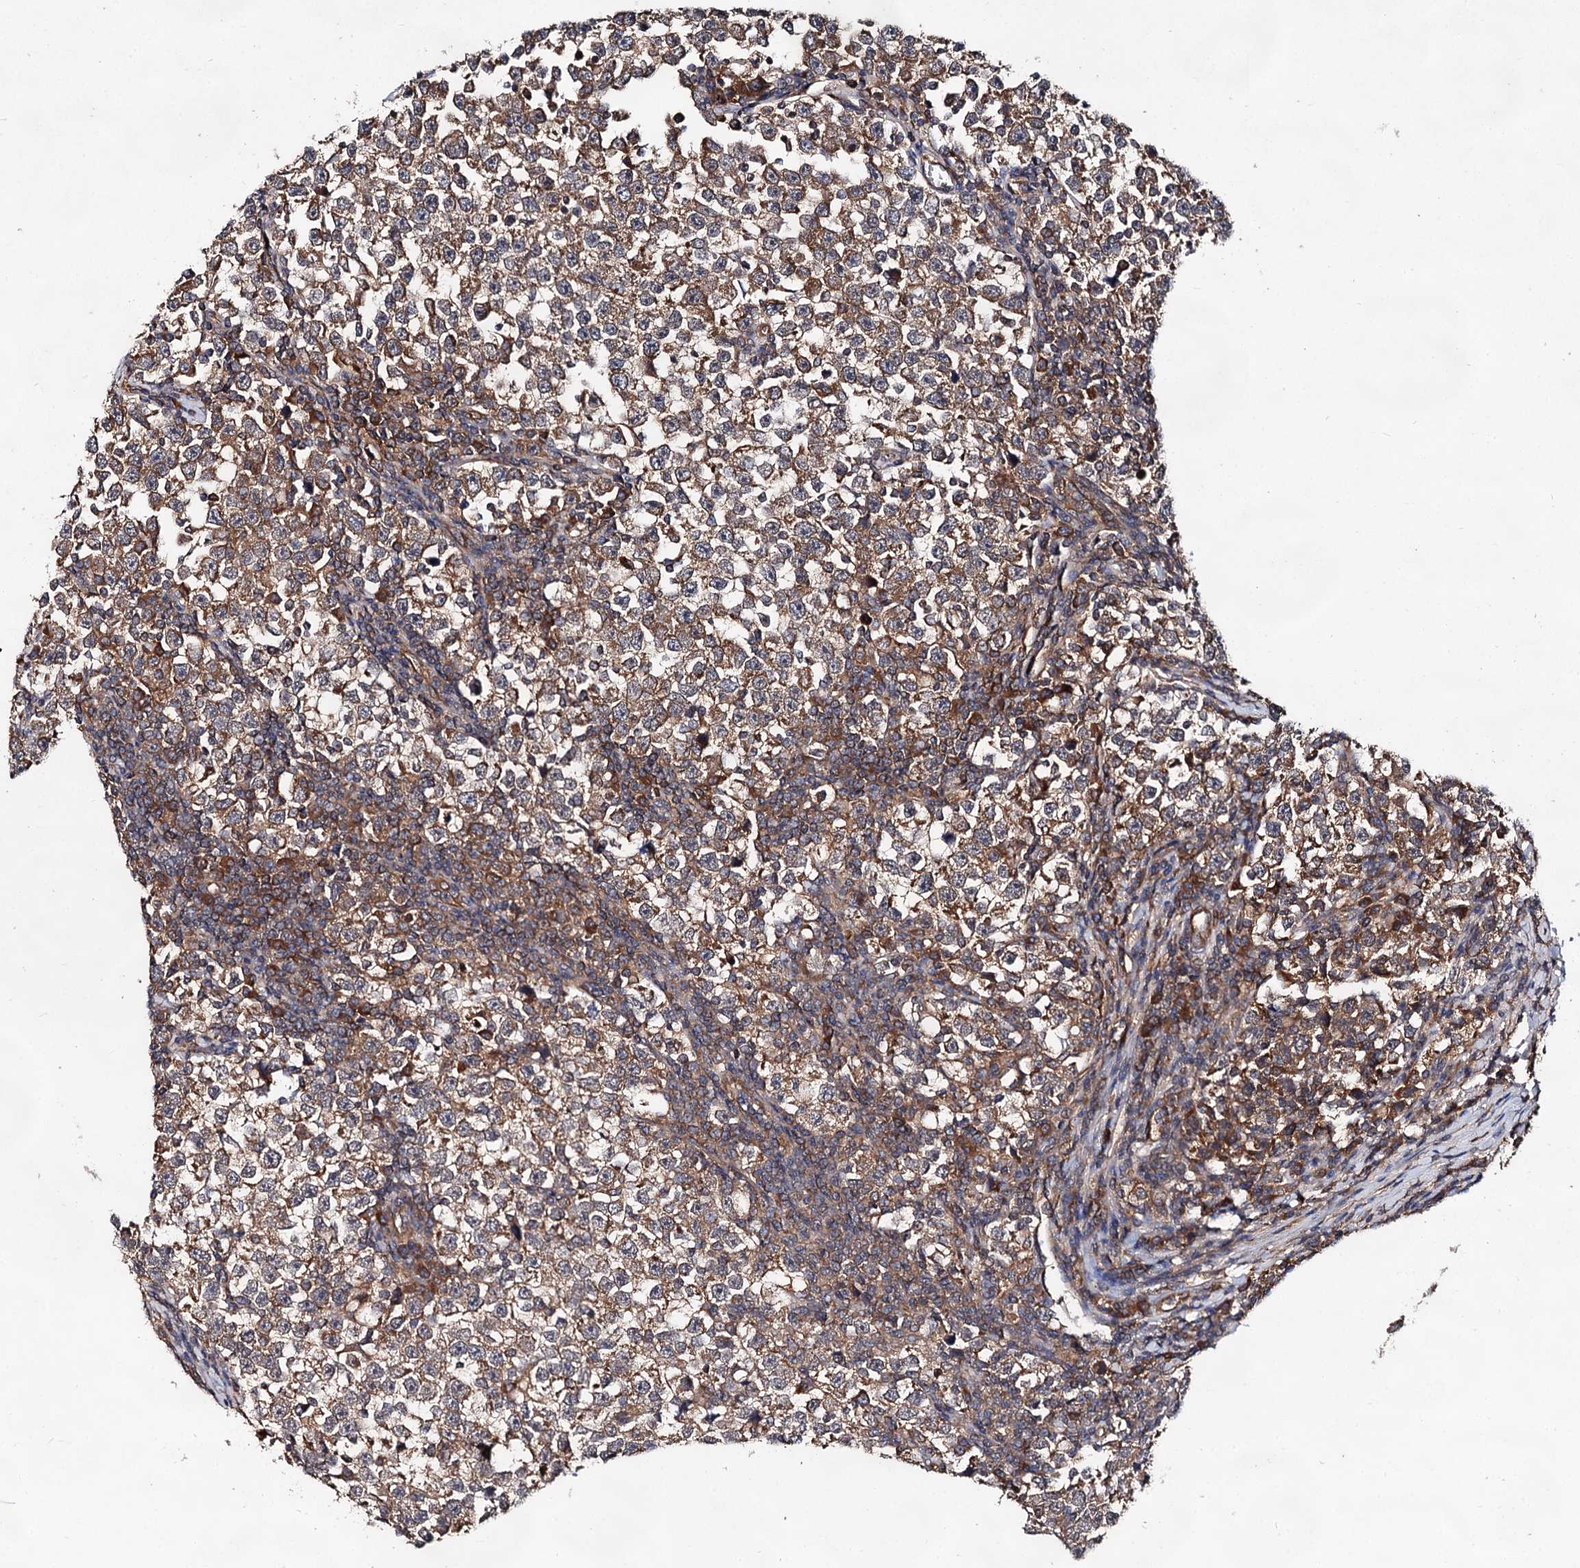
{"staining": {"intensity": "moderate", "quantity": ">75%", "location": "cytoplasmic/membranous"}, "tissue": "testis cancer", "cell_type": "Tumor cells", "image_type": "cancer", "snomed": [{"axis": "morphology", "description": "Normal tissue, NOS"}, {"axis": "morphology", "description": "Seminoma, NOS"}, {"axis": "topography", "description": "Testis"}], "caption": "Immunohistochemistry image of human testis cancer (seminoma) stained for a protein (brown), which shows medium levels of moderate cytoplasmic/membranous staining in approximately >75% of tumor cells.", "gene": "TEX9", "patient": {"sex": "male", "age": 43}}